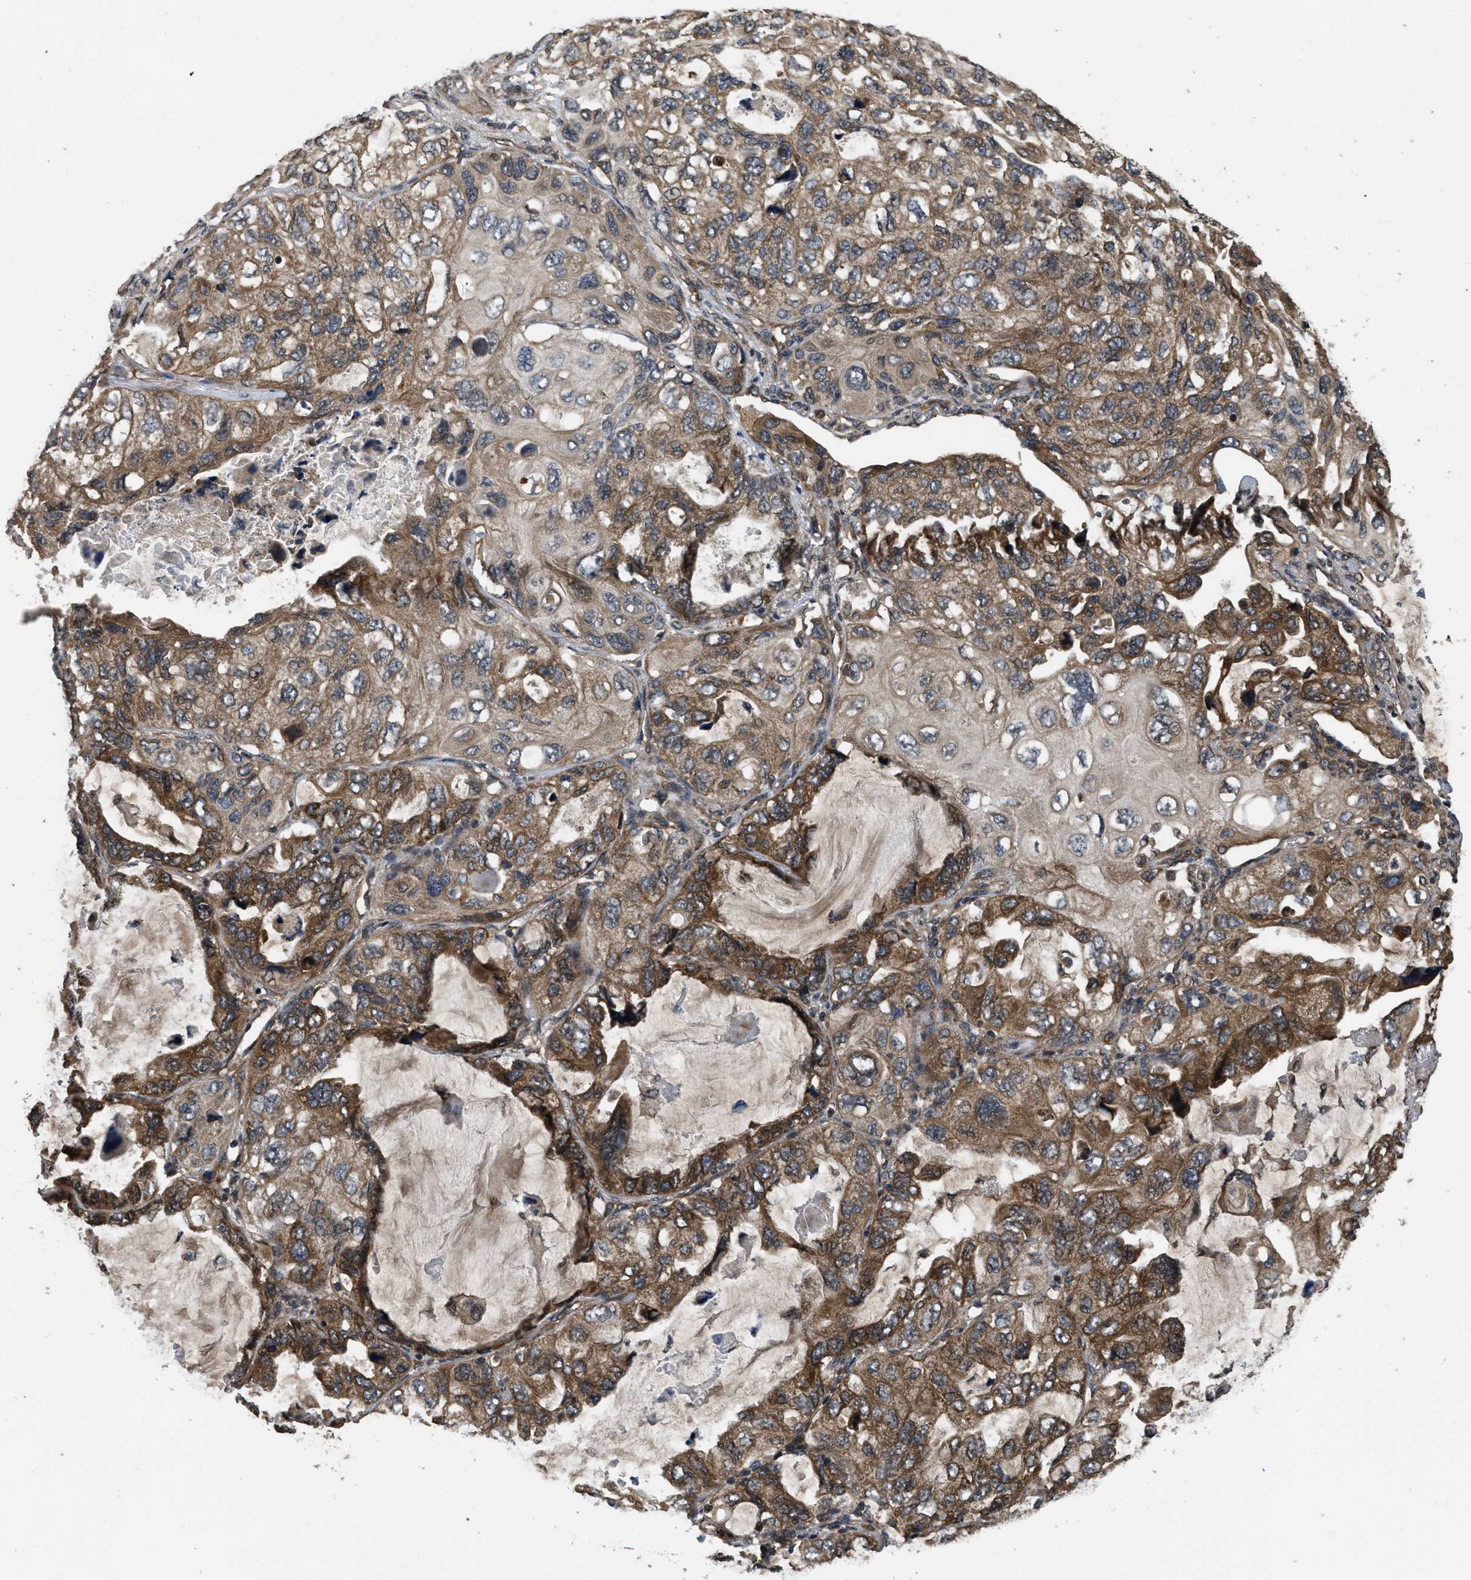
{"staining": {"intensity": "moderate", "quantity": ">75%", "location": "cytoplasmic/membranous"}, "tissue": "lung cancer", "cell_type": "Tumor cells", "image_type": "cancer", "snomed": [{"axis": "morphology", "description": "Squamous cell carcinoma, NOS"}, {"axis": "topography", "description": "Lung"}], "caption": "Immunohistochemistry micrograph of neoplastic tissue: human lung squamous cell carcinoma stained using immunohistochemistry reveals medium levels of moderate protein expression localized specifically in the cytoplasmic/membranous of tumor cells, appearing as a cytoplasmic/membranous brown color.", "gene": "SPTLC1", "patient": {"sex": "female", "age": 73}}